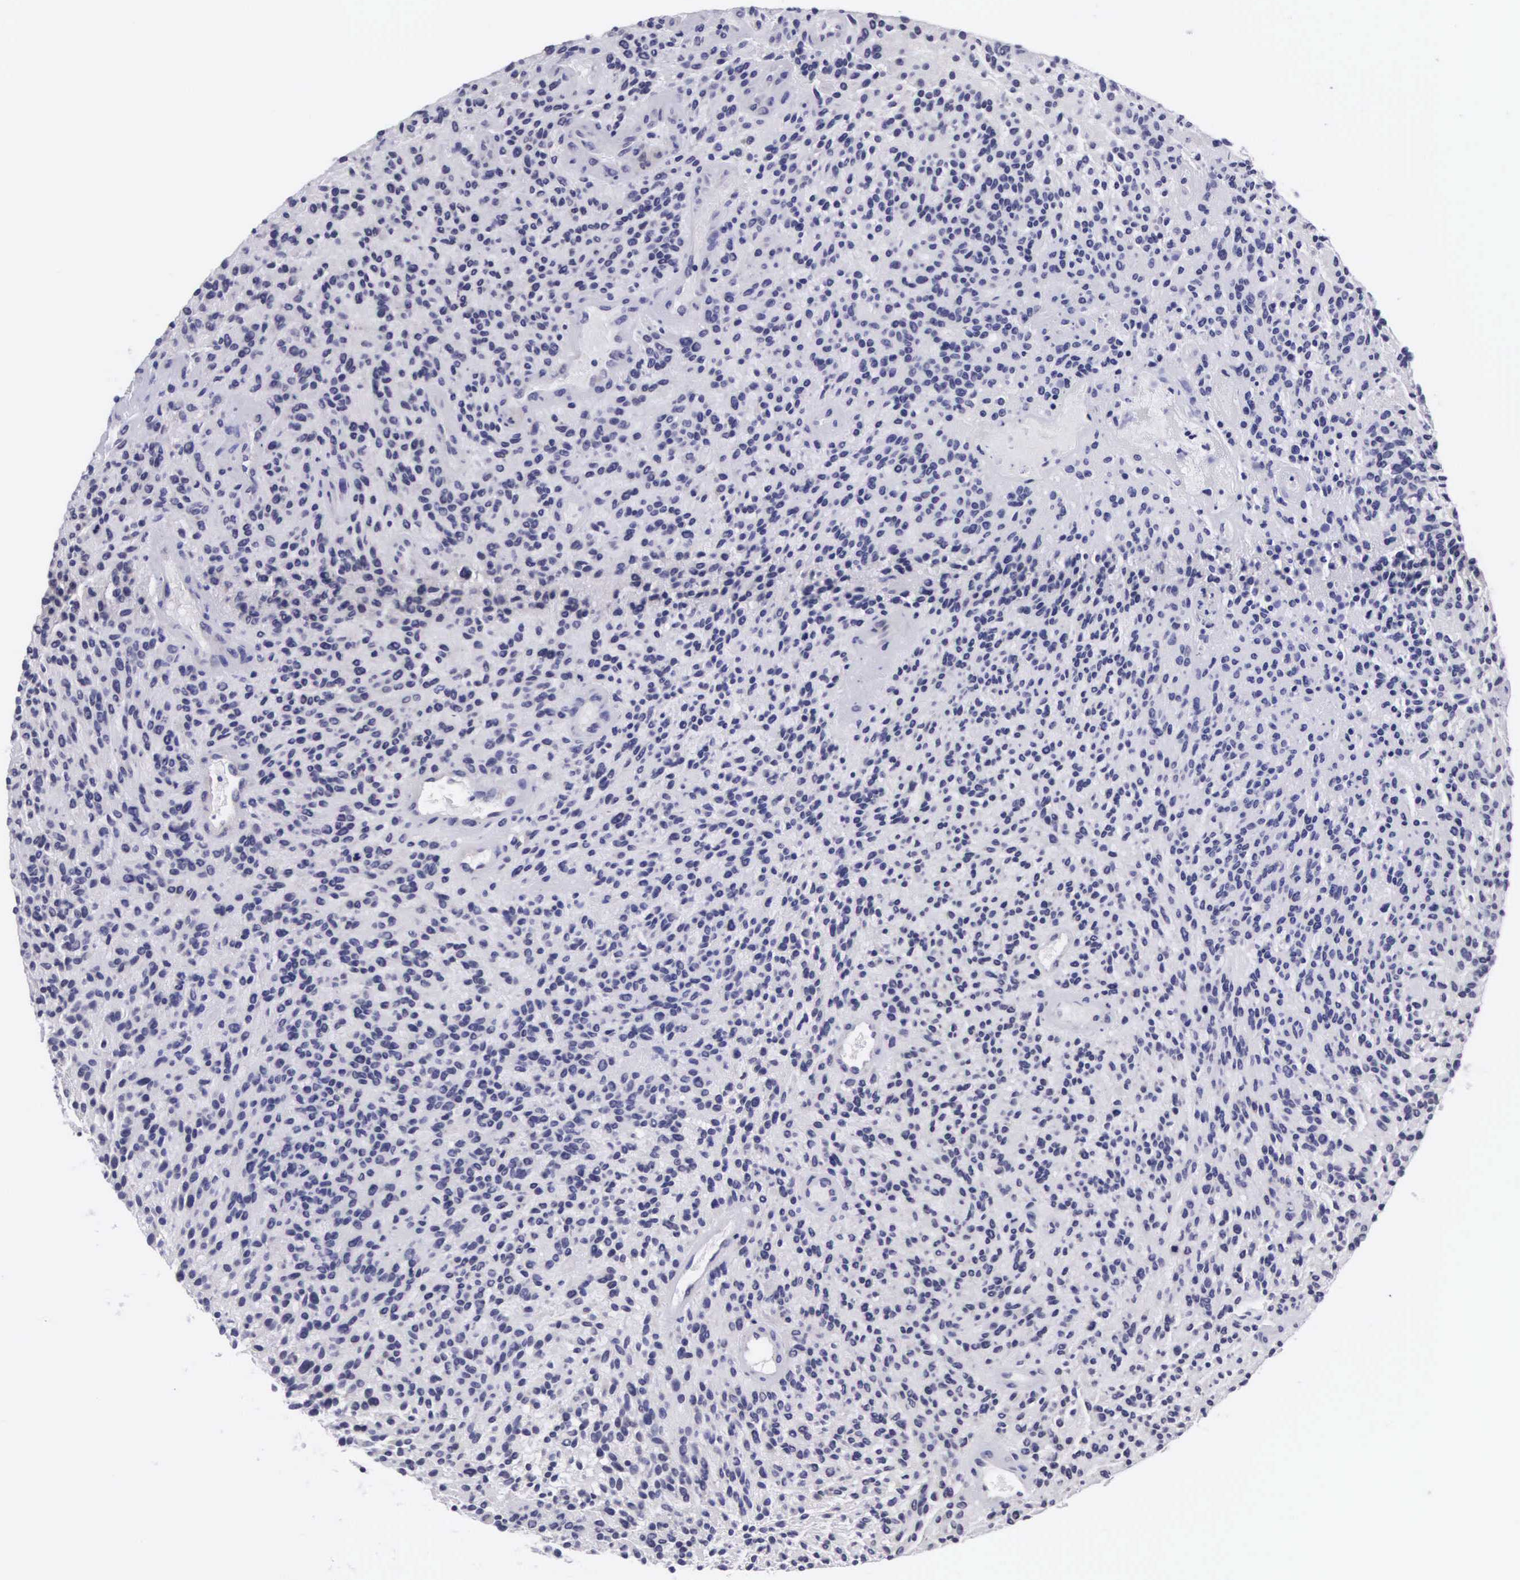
{"staining": {"intensity": "negative", "quantity": "none", "location": "none"}, "tissue": "glioma", "cell_type": "Tumor cells", "image_type": "cancer", "snomed": [{"axis": "morphology", "description": "Glioma, malignant, High grade"}, {"axis": "topography", "description": "Brain"}], "caption": "A high-resolution image shows immunohistochemistry staining of high-grade glioma (malignant), which reveals no significant positivity in tumor cells.", "gene": "SOX11", "patient": {"sex": "female", "age": 13}}